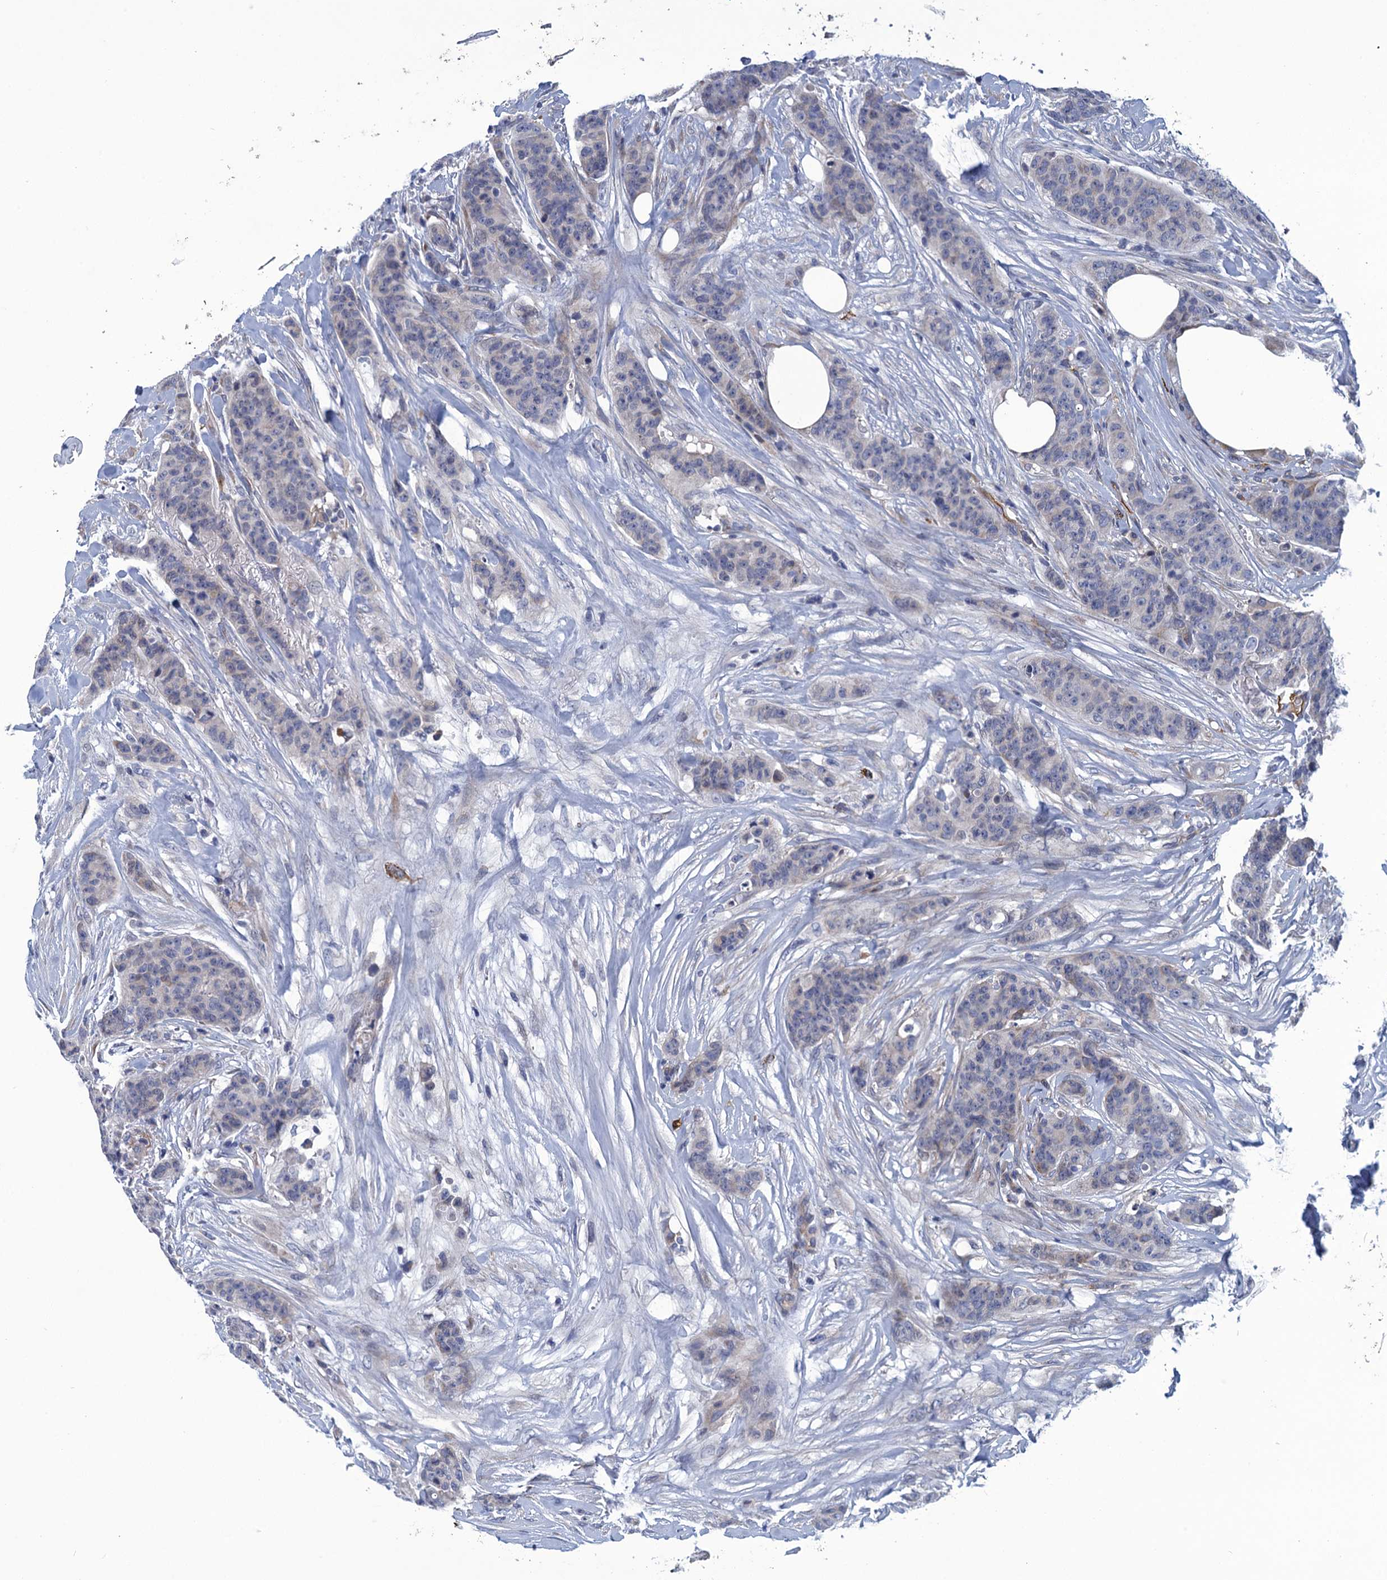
{"staining": {"intensity": "weak", "quantity": "<25%", "location": "cytoplasmic/membranous"}, "tissue": "breast cancer", "cell_type": "Tumor cells", "image_type": "cancer", "snomed": [{"axis": "morphology", "description": "Duct carcinoma"}, {"axis": "topography", "description": "Breast"}], "caption": "The immunohistochemistry (IHC) image has no significant staining in tumor cells of breast cancer (infiltrating ductal carcinoma) tissue.", "gene": "DNHD1", "patient": {"sex": "female", "age": 40}}